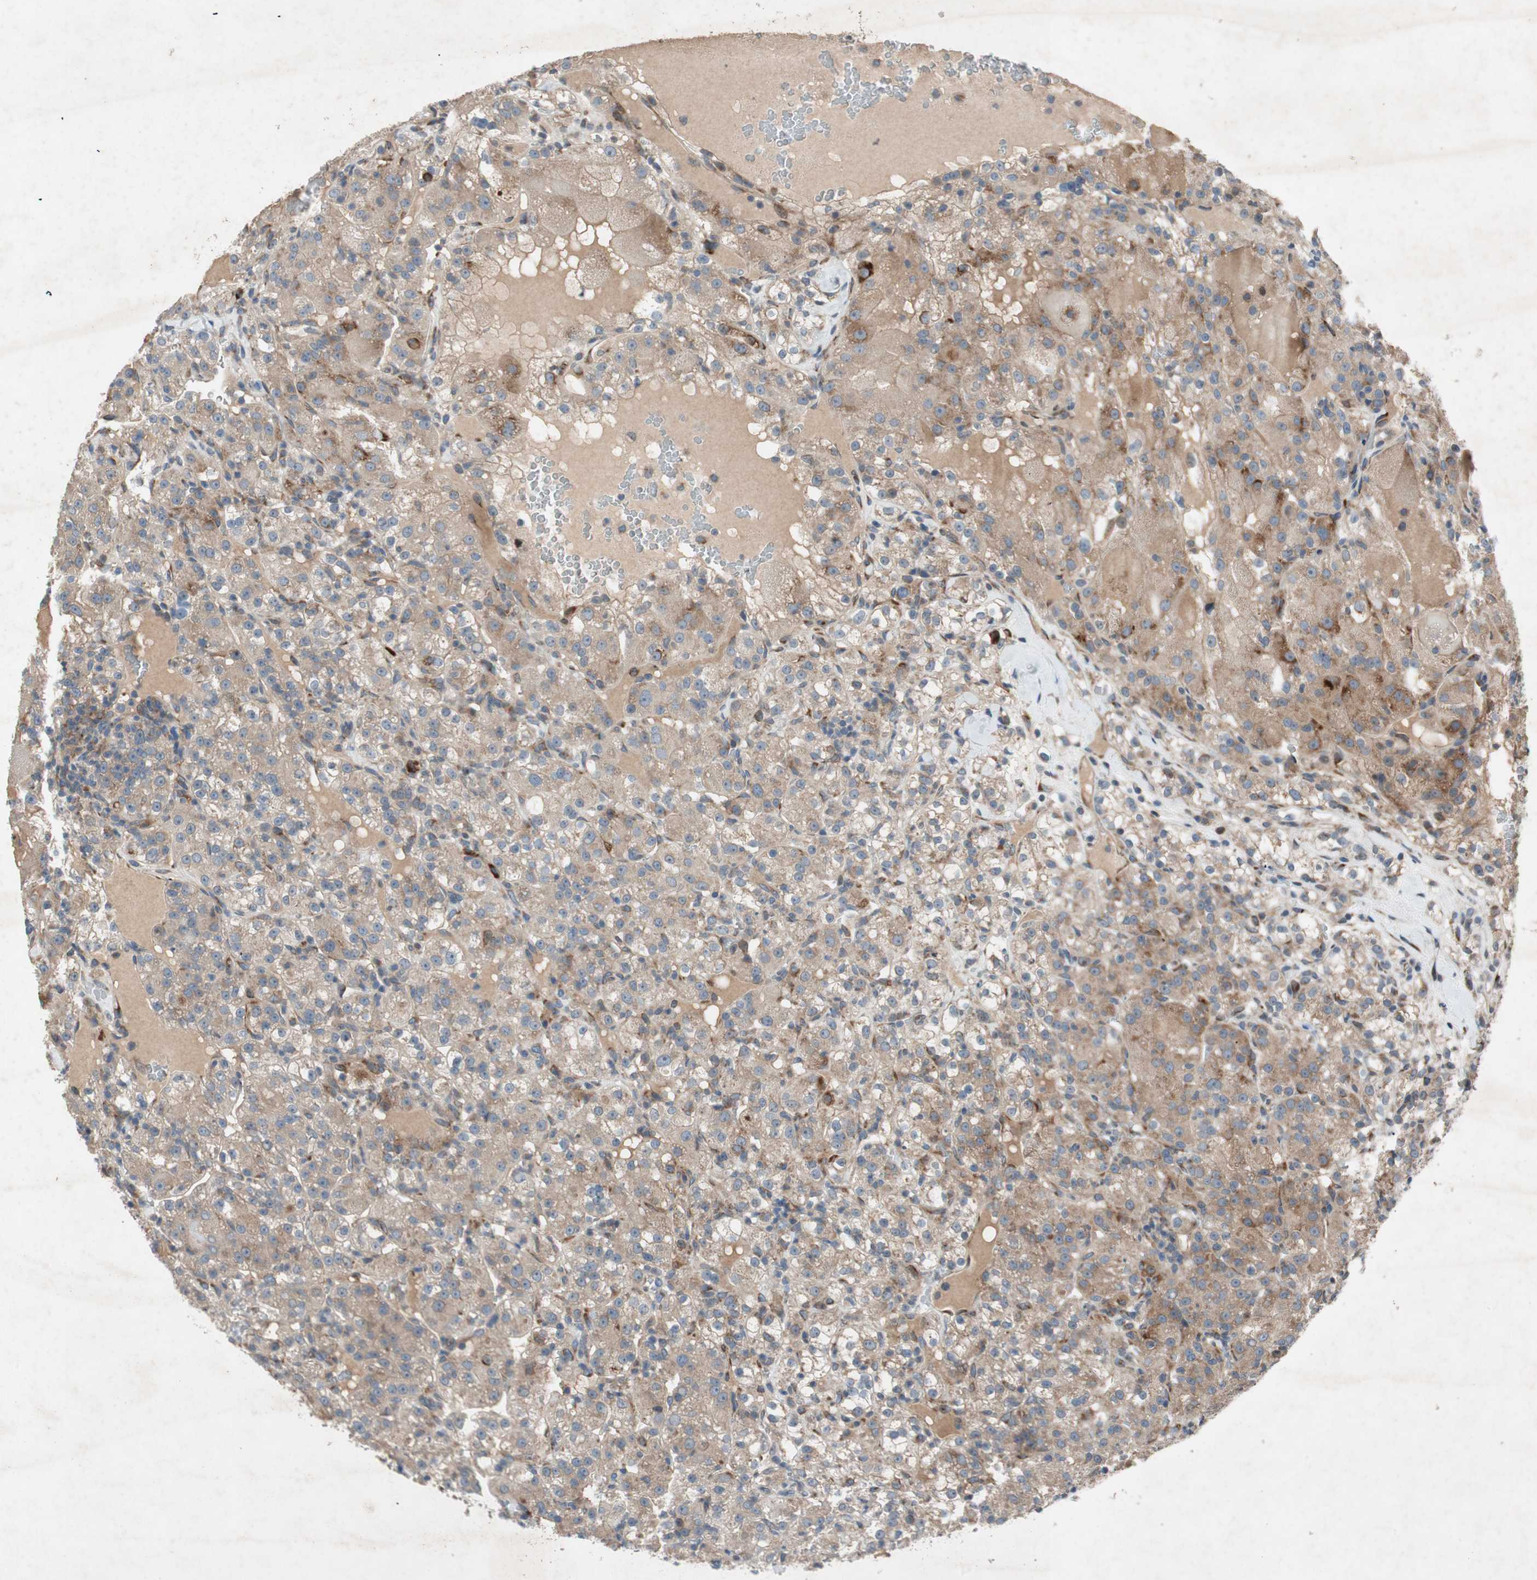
{"staining": {"intensity": "moderate", "quantity": ">75%", "location": "cytoplasmic/membranous"}, "tissue": "renal cancer", "cell_type": "Tumor cells", "image_type": "cancer", "snomed": [{"axis": "morphology", "description": "Normal tissue, NOS"}, {"axis": "morphology", "description": "Adenocarcinoma, NOS"}, {"axis": "topography", "description": "Kidney"}], "caption": "About >75% of tumor cells in adenocarcinoma (renal) reveal moderate cytoplasmic/membranous protein positivity as visualized by brown immunohistochemical staining.", "gene": "APOO", "patient": {"sex": "male", "age": 61}}